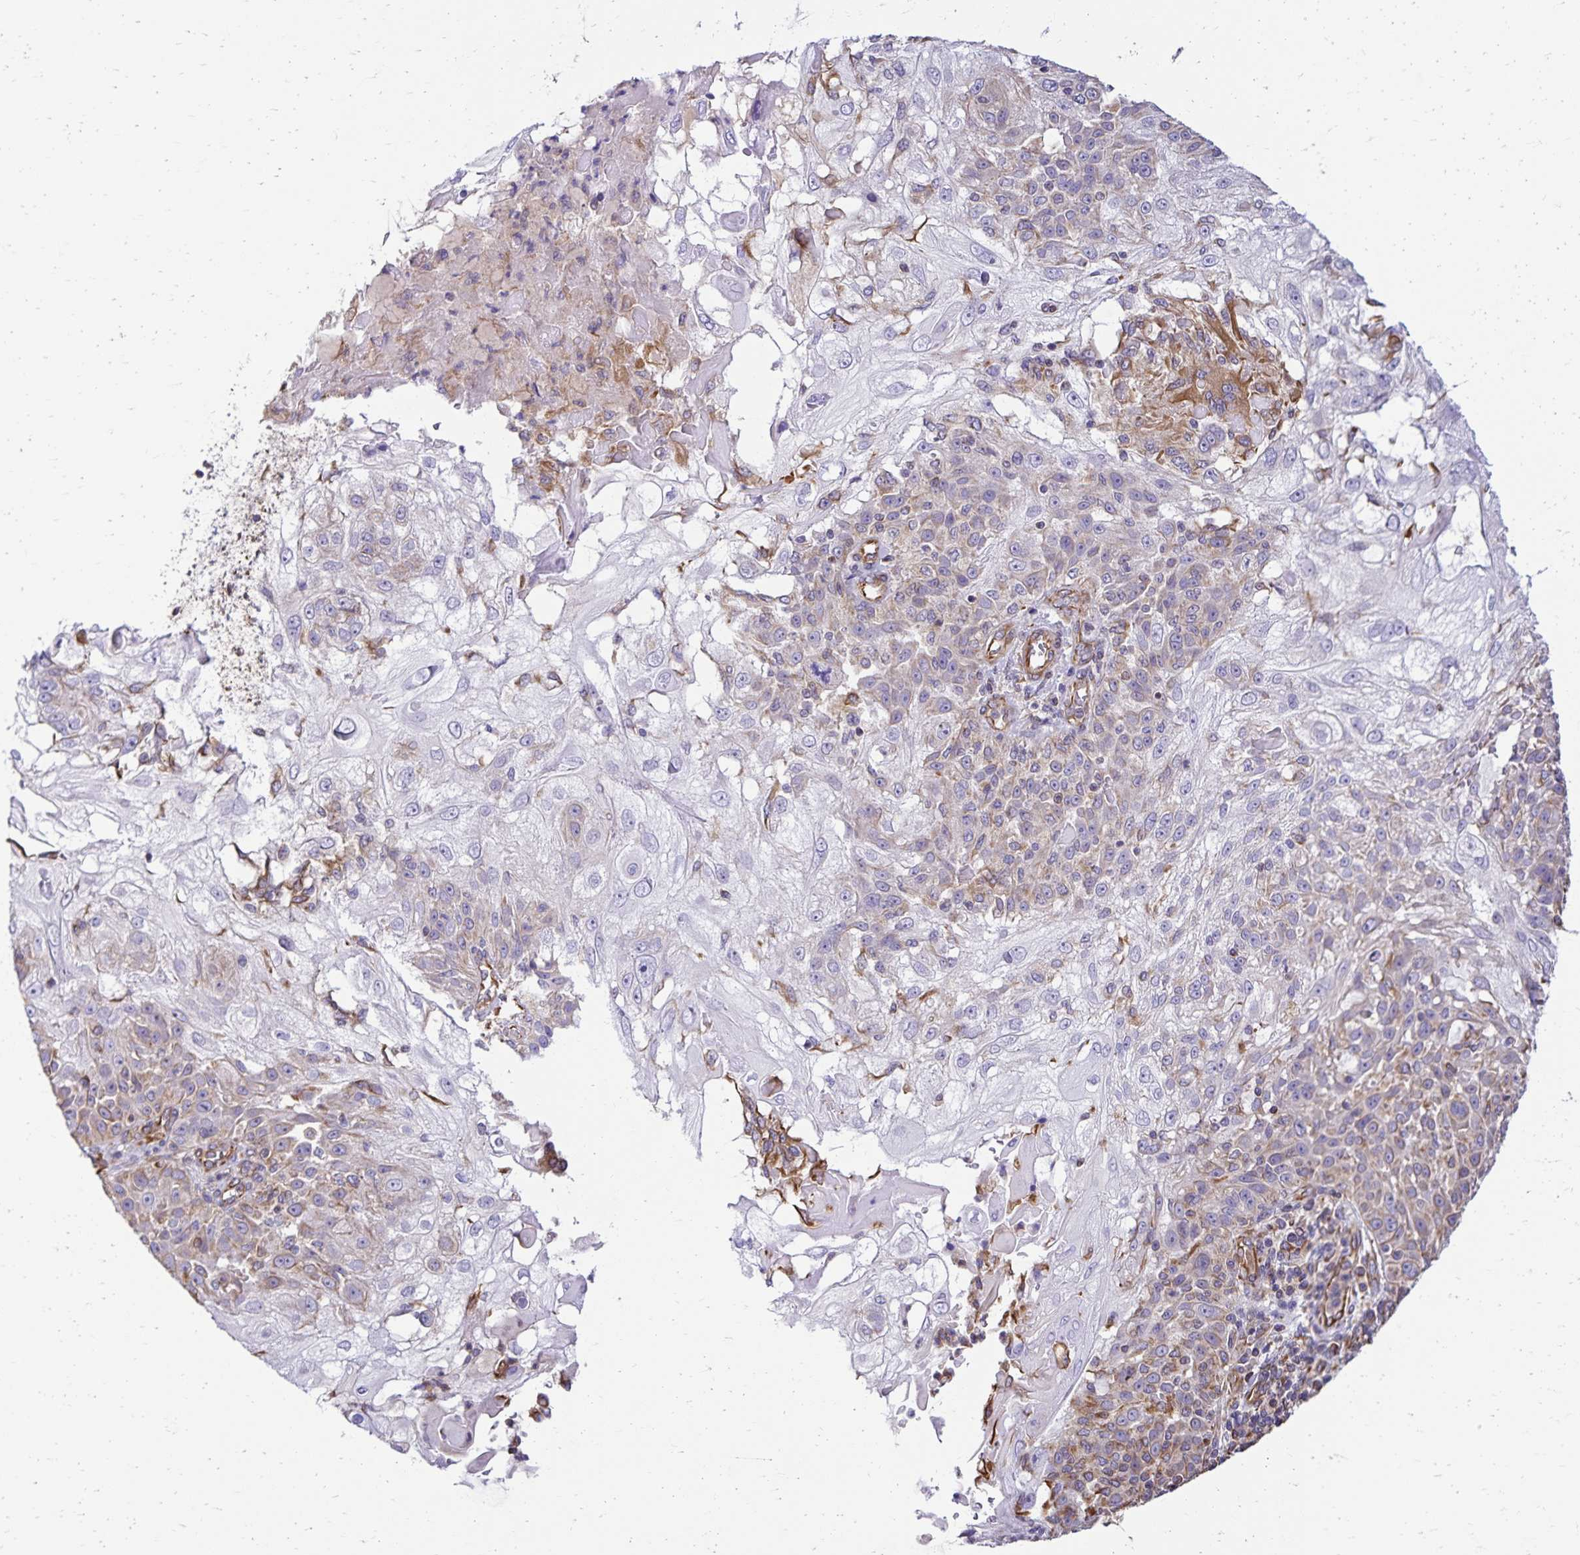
{"staining": {"intensity": "weak", "quantity": "25%-75%", "location": "cytoplasmic/membranous"}, "tissue": "skin cancer", "cell_type": "Tumor cells", "image_type": "cancer", "snomed": [{"axis": "morphology", "description": "Normal tissue, NOS"}, {"axis": "morphology", "description": "Squamous cell carcinoma, NOS"}, {"axis": "topography", "description": "Skin"}], "caption": "Weak cytoplasmic/membranous protein staining is present in about 25%-75% of tumor cells in skin squamous cell carcinoma.", "gene": "TRPV6", "patient": {"sex": "female", "age": 83}}